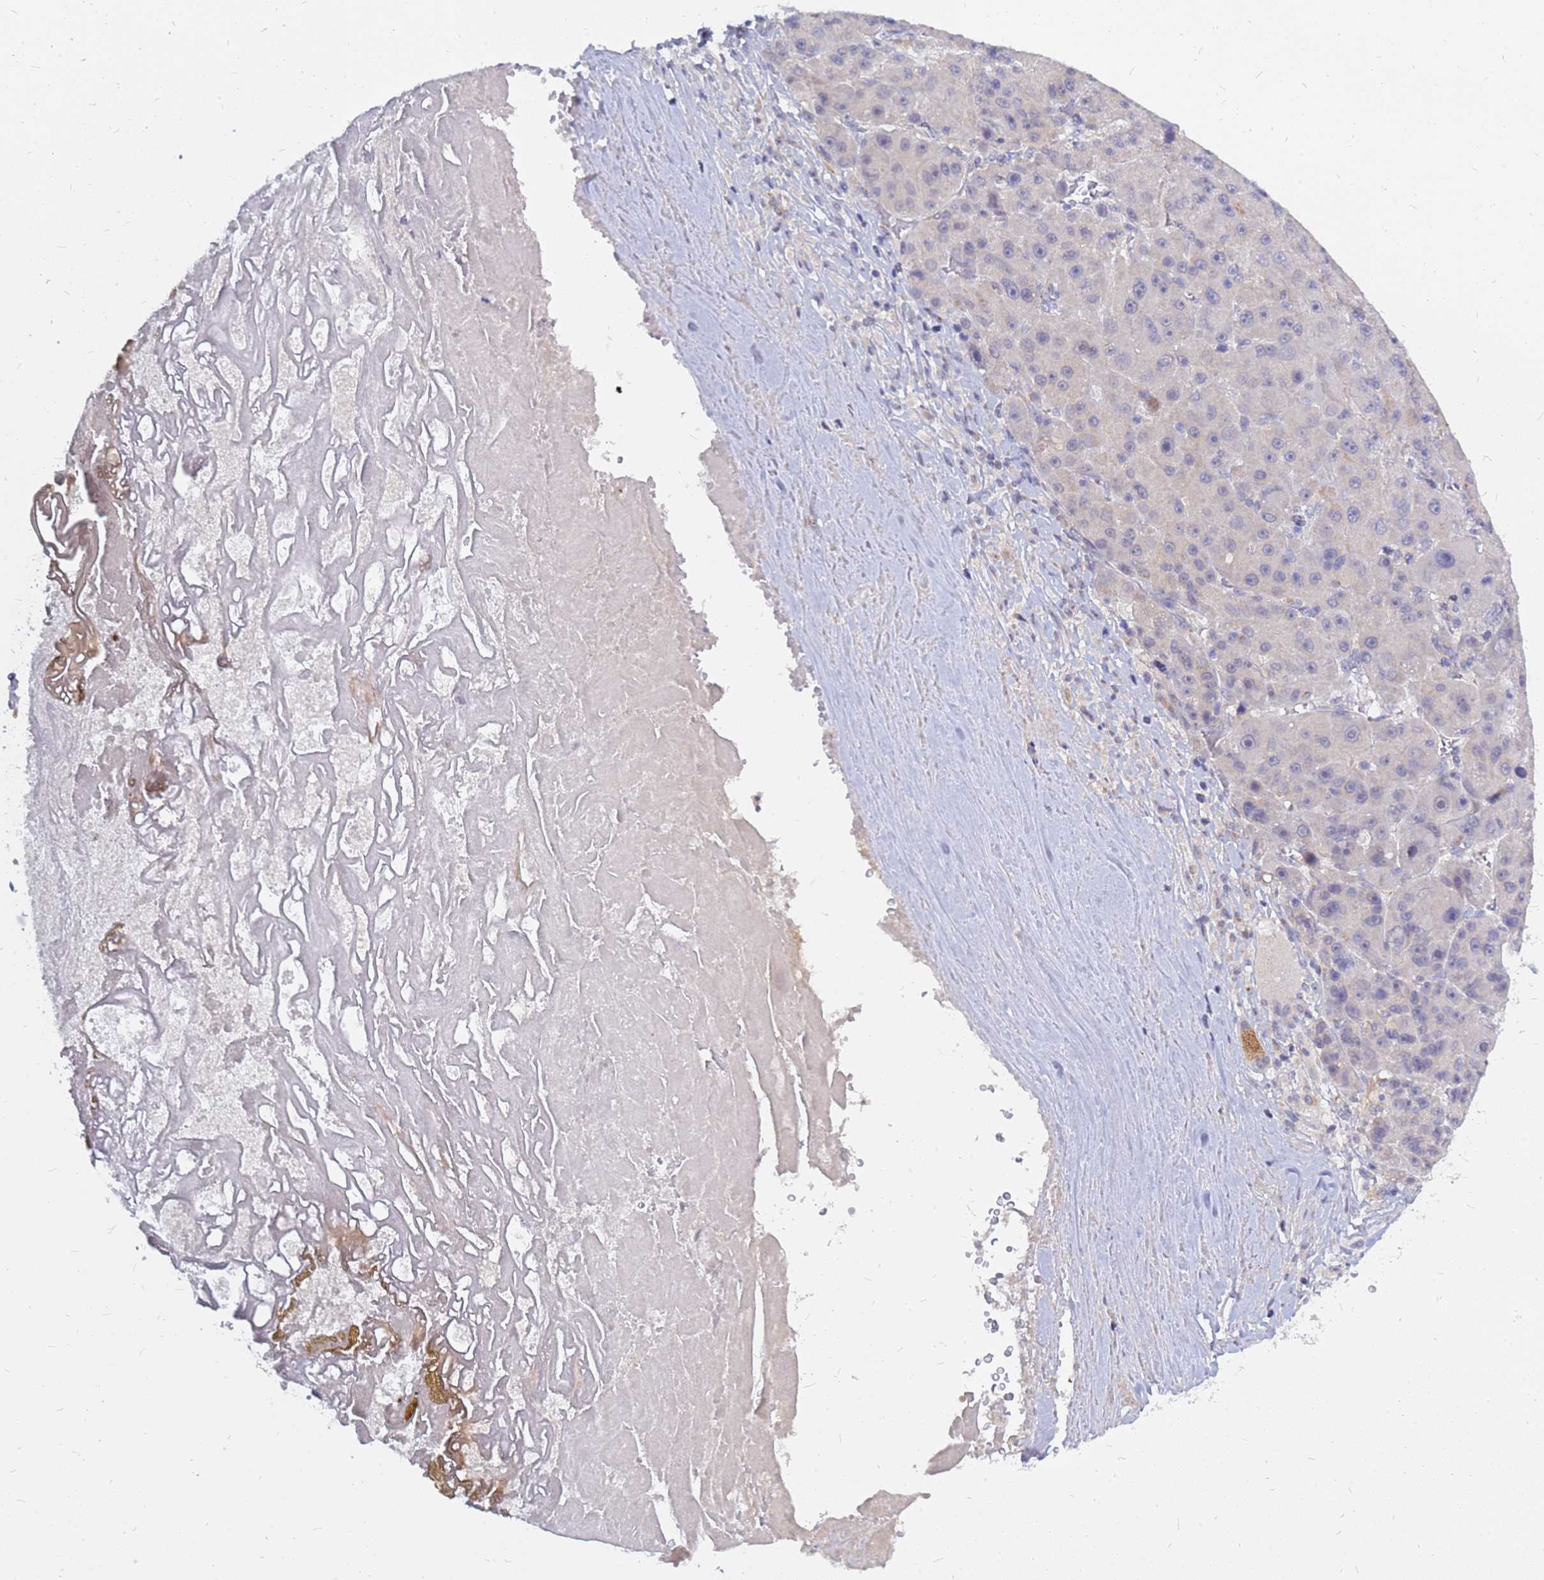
{"staining": {"intensity": "negative", "quantity": "none", "location": "none"}, "tissue": "liver cancer", "cell_type": "Tumor cells", "image_type": "cancer", "snomed": [{"axis": "morphology", "description": "Carcinoma, Hepatocellular, NOS"}, {"axis": "topography", "description": "Liver"}], "caption": "Human hepatocellular carcinoma (liver) stained for a protein using immunohistochemistry (IHC) displays no staining in tumor cells.", "gene": "SRGAP3", "patient": {"sex": "male", "age": 76}}